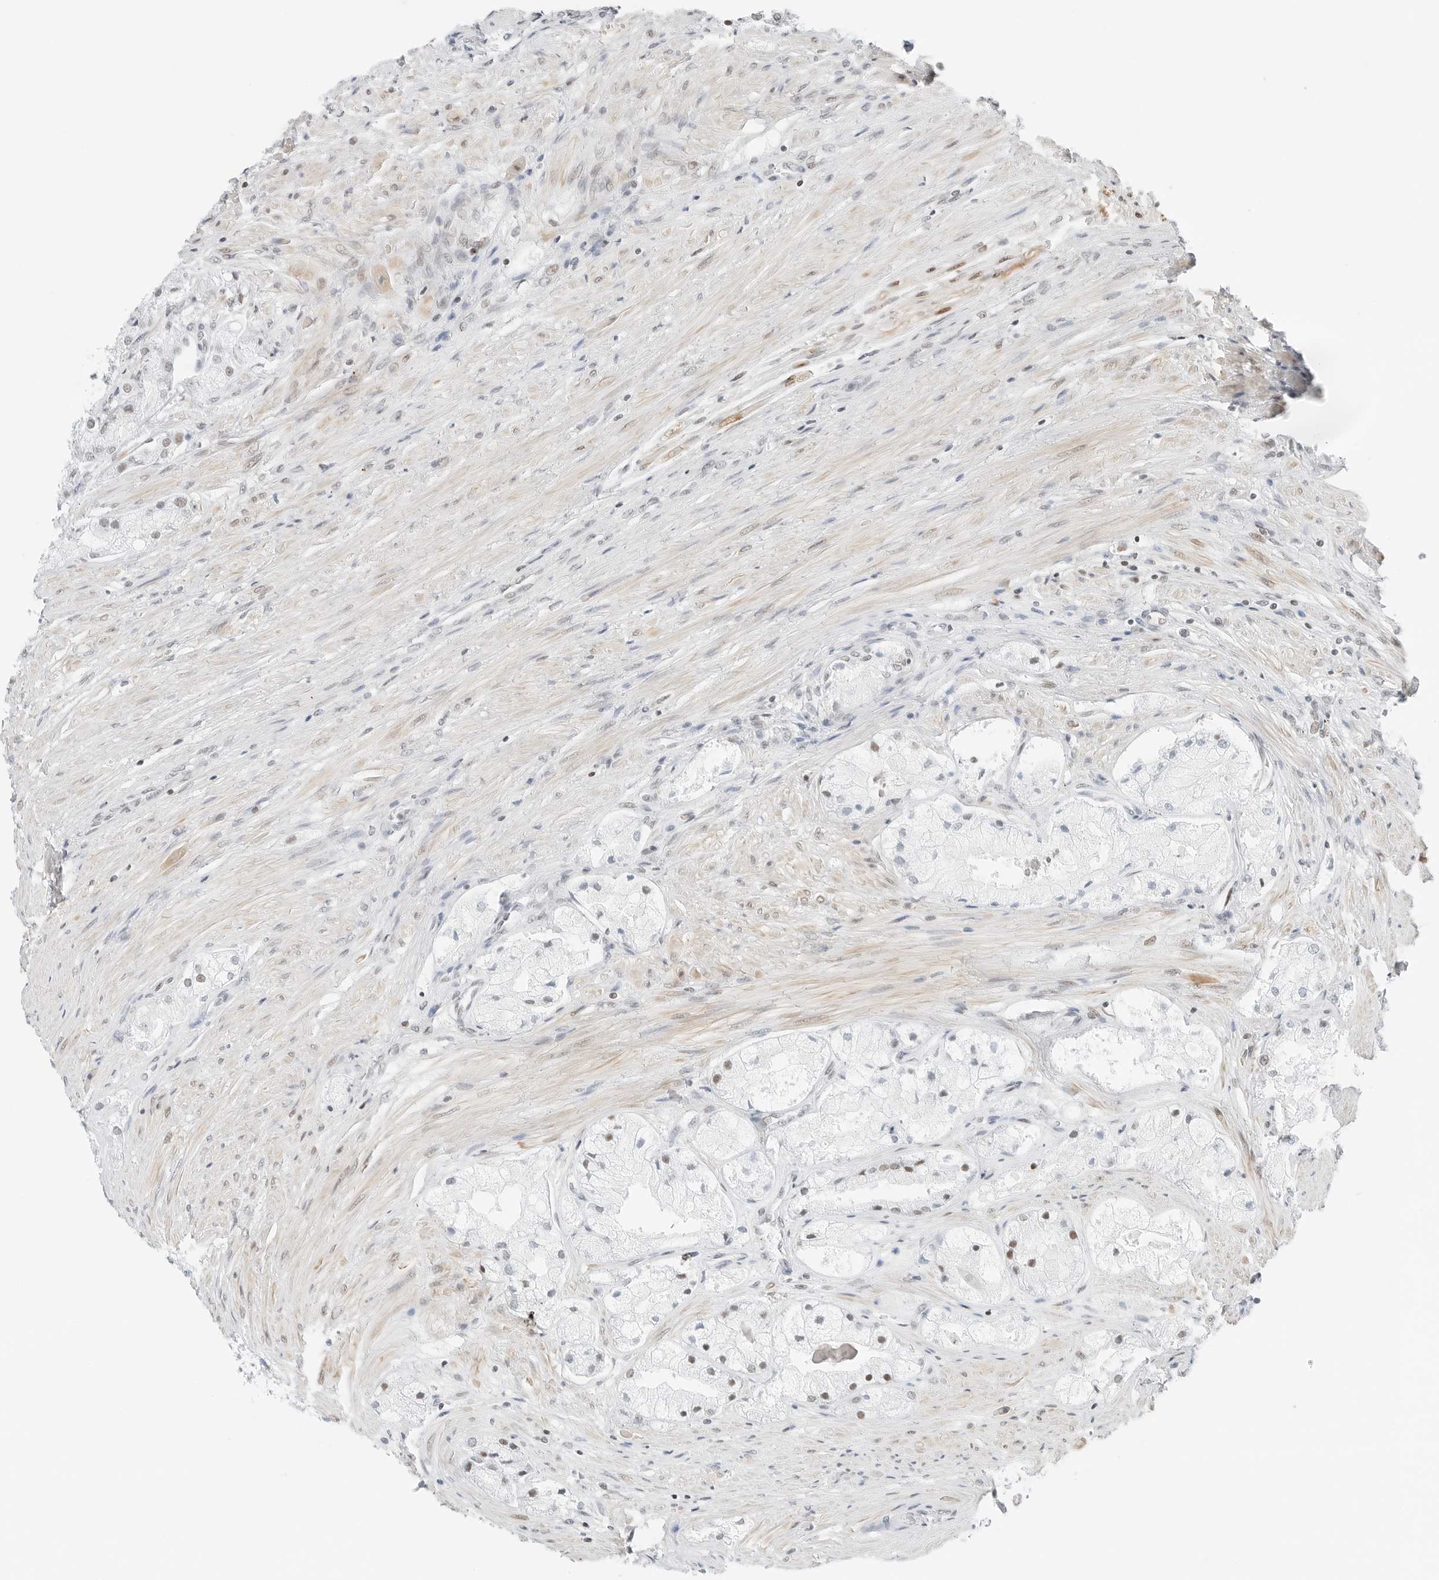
{"staining": {"intensity": "negative", "quantity": "none", "location": "none"}, "tissue": "prostate cancer", "cell_type": "Tumor cells", "image_type": "cancer", "snomed": [{"axis": "morphology", "description": "Adenocarcinoma, High grade"}, {"axis": "topography", "description": "Prostate"}], "caption": "A high-resolution histopathology image shows immunohistochemistry (IHC) staining of high-grade adenocarcinoma (prostate), which displays no significant expression in tumor cells.", "gene": "CRTC2", "patient": {"sex": "male", "age": 50}}